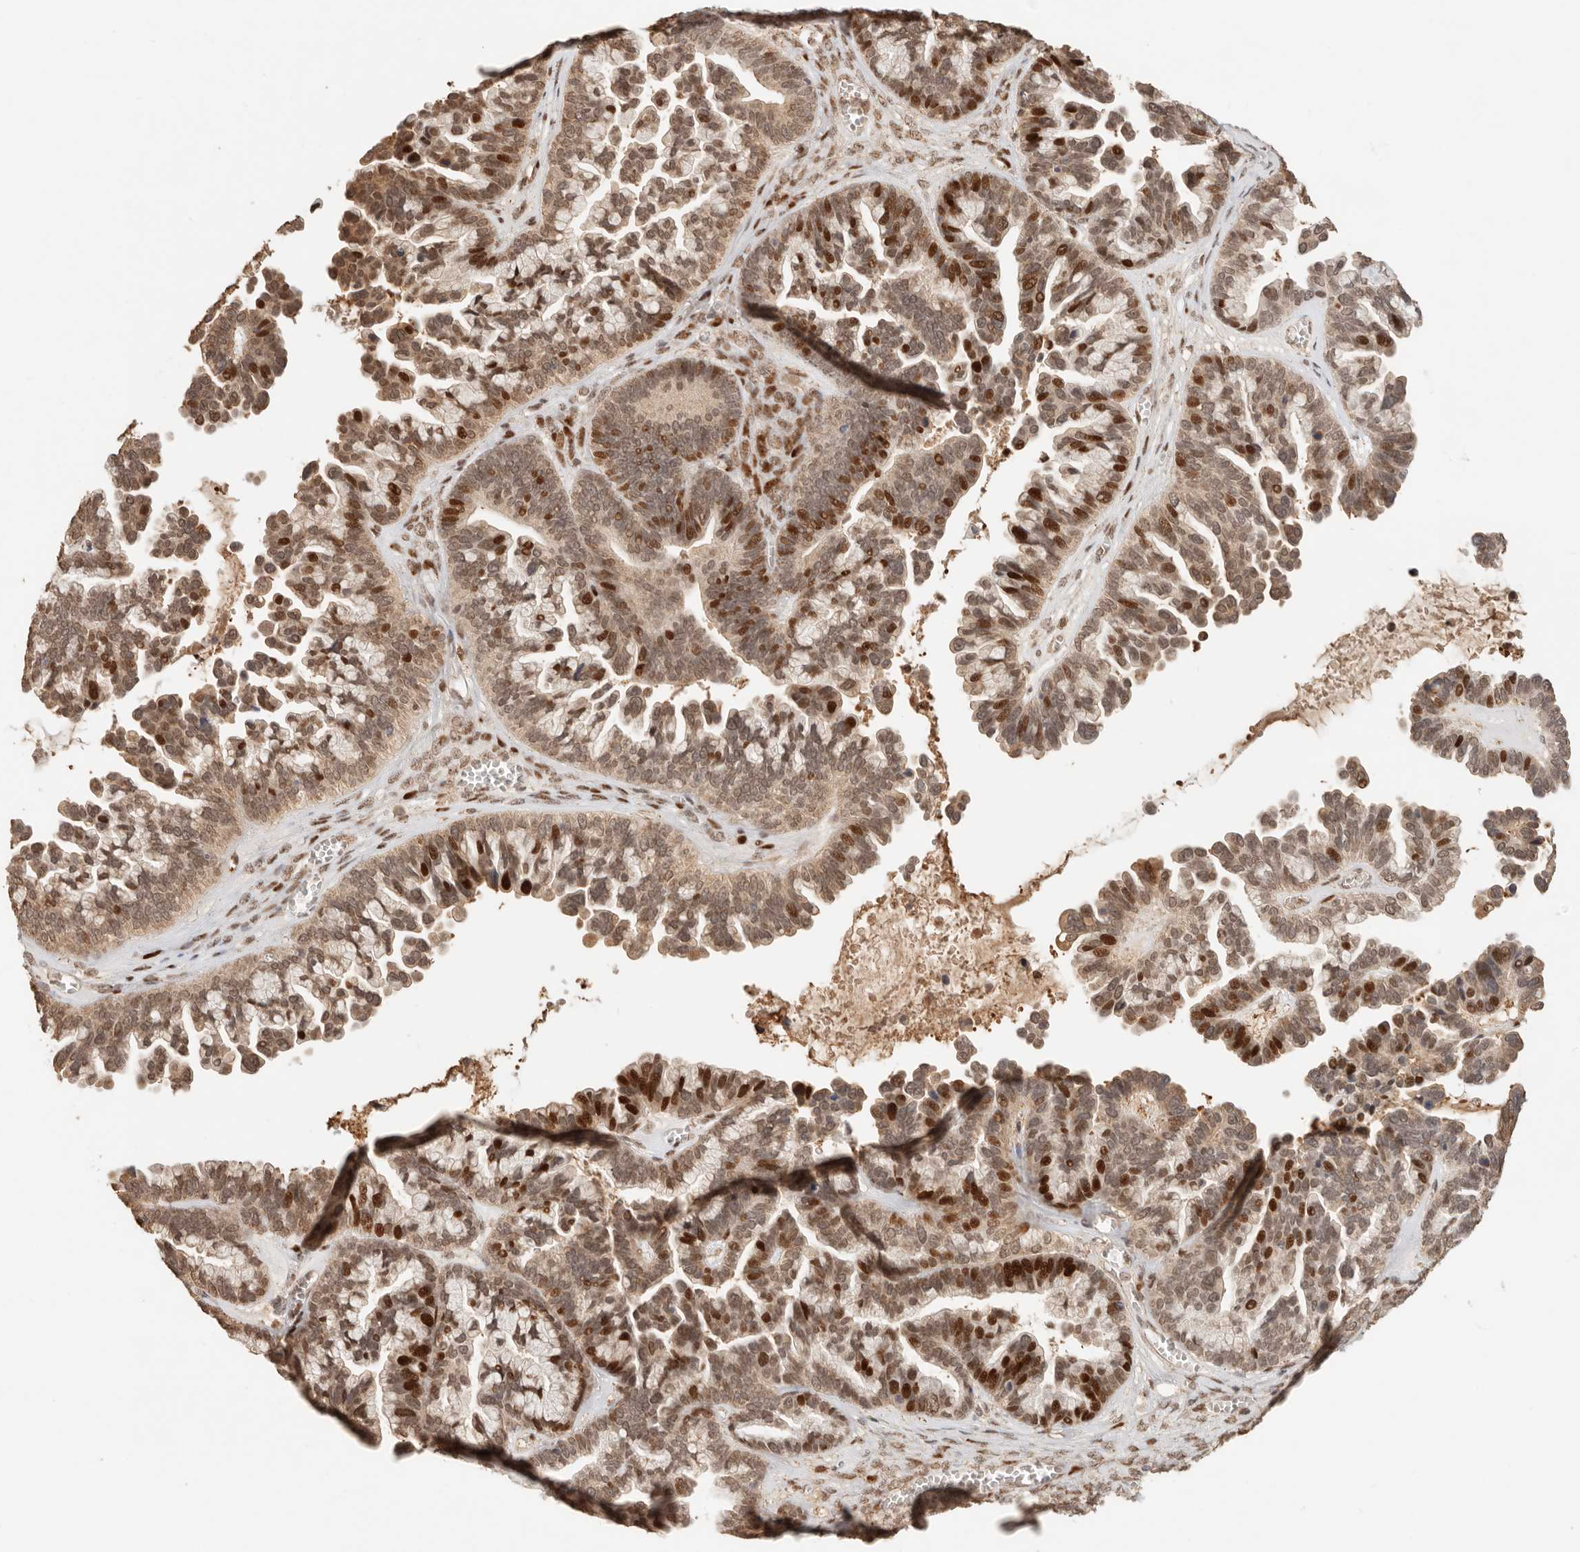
{"staining": {"intensity": "moderate", "quantity": ">75%", "location": "nuclear"}, "tissue": "ovarian cancer", "cell_type": "Tumor cells", "image_type": "cancer", "snomed": [{"axis": "morphology", "description": "Cystadenocarcinoma, serous, NOS"}, {"axis": "topography", "description": "Ovary"}], "caption": "Moderate nuclear positivity is appreciated in approximately >75% of tumor cells in ovarian cancer (serous cystadenocarcinoma).", "gene": "NPAS2", "patient": {"sex": "female", "age": 56}}